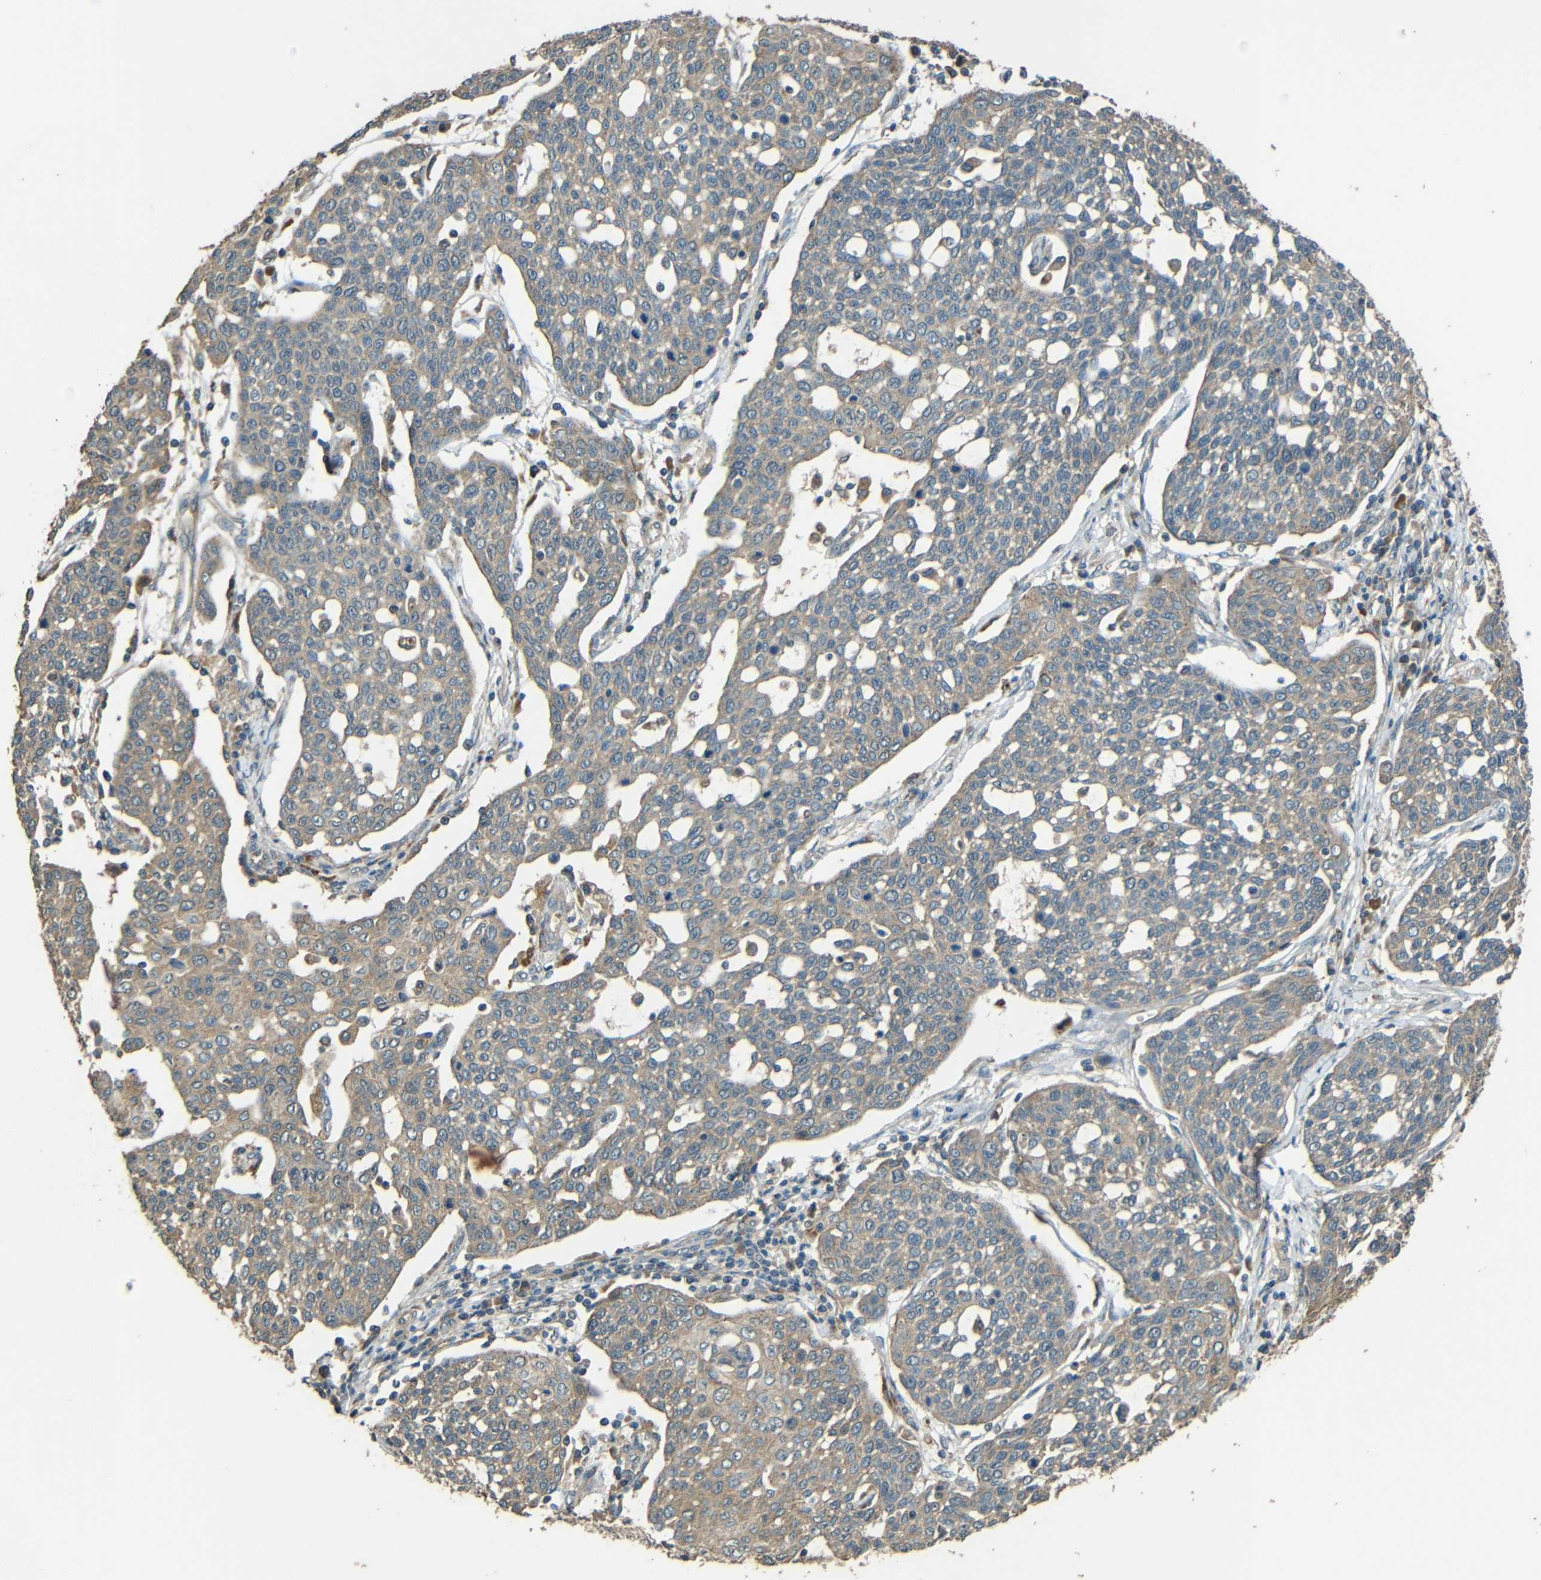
{"staining": {"intensity": "weak", "quantity": ">75%", "location": "cytoplasmic/membranous"}, "tissue": "cervical cancer", "cell_type": "Tumor cells", "image_type": "cancer", "snomed": [{"axis": "morphology", "description": "Squamous cell carcinoma, NOS"}, {"axis": "topography", "description": "Cervix"}], "caption": "Cervical squamous cell carcinoma was stained to show a protein in brown. There is low levels of weak cytoplasmic/membranous expression in about >75% of tumor cells. (Stains: DAB in brown, nuclei in blue, Microscopy: brightfield microscopy at high magnification).", "gene": "ACACA", "patient": {"sex": "female", "age": 34}}